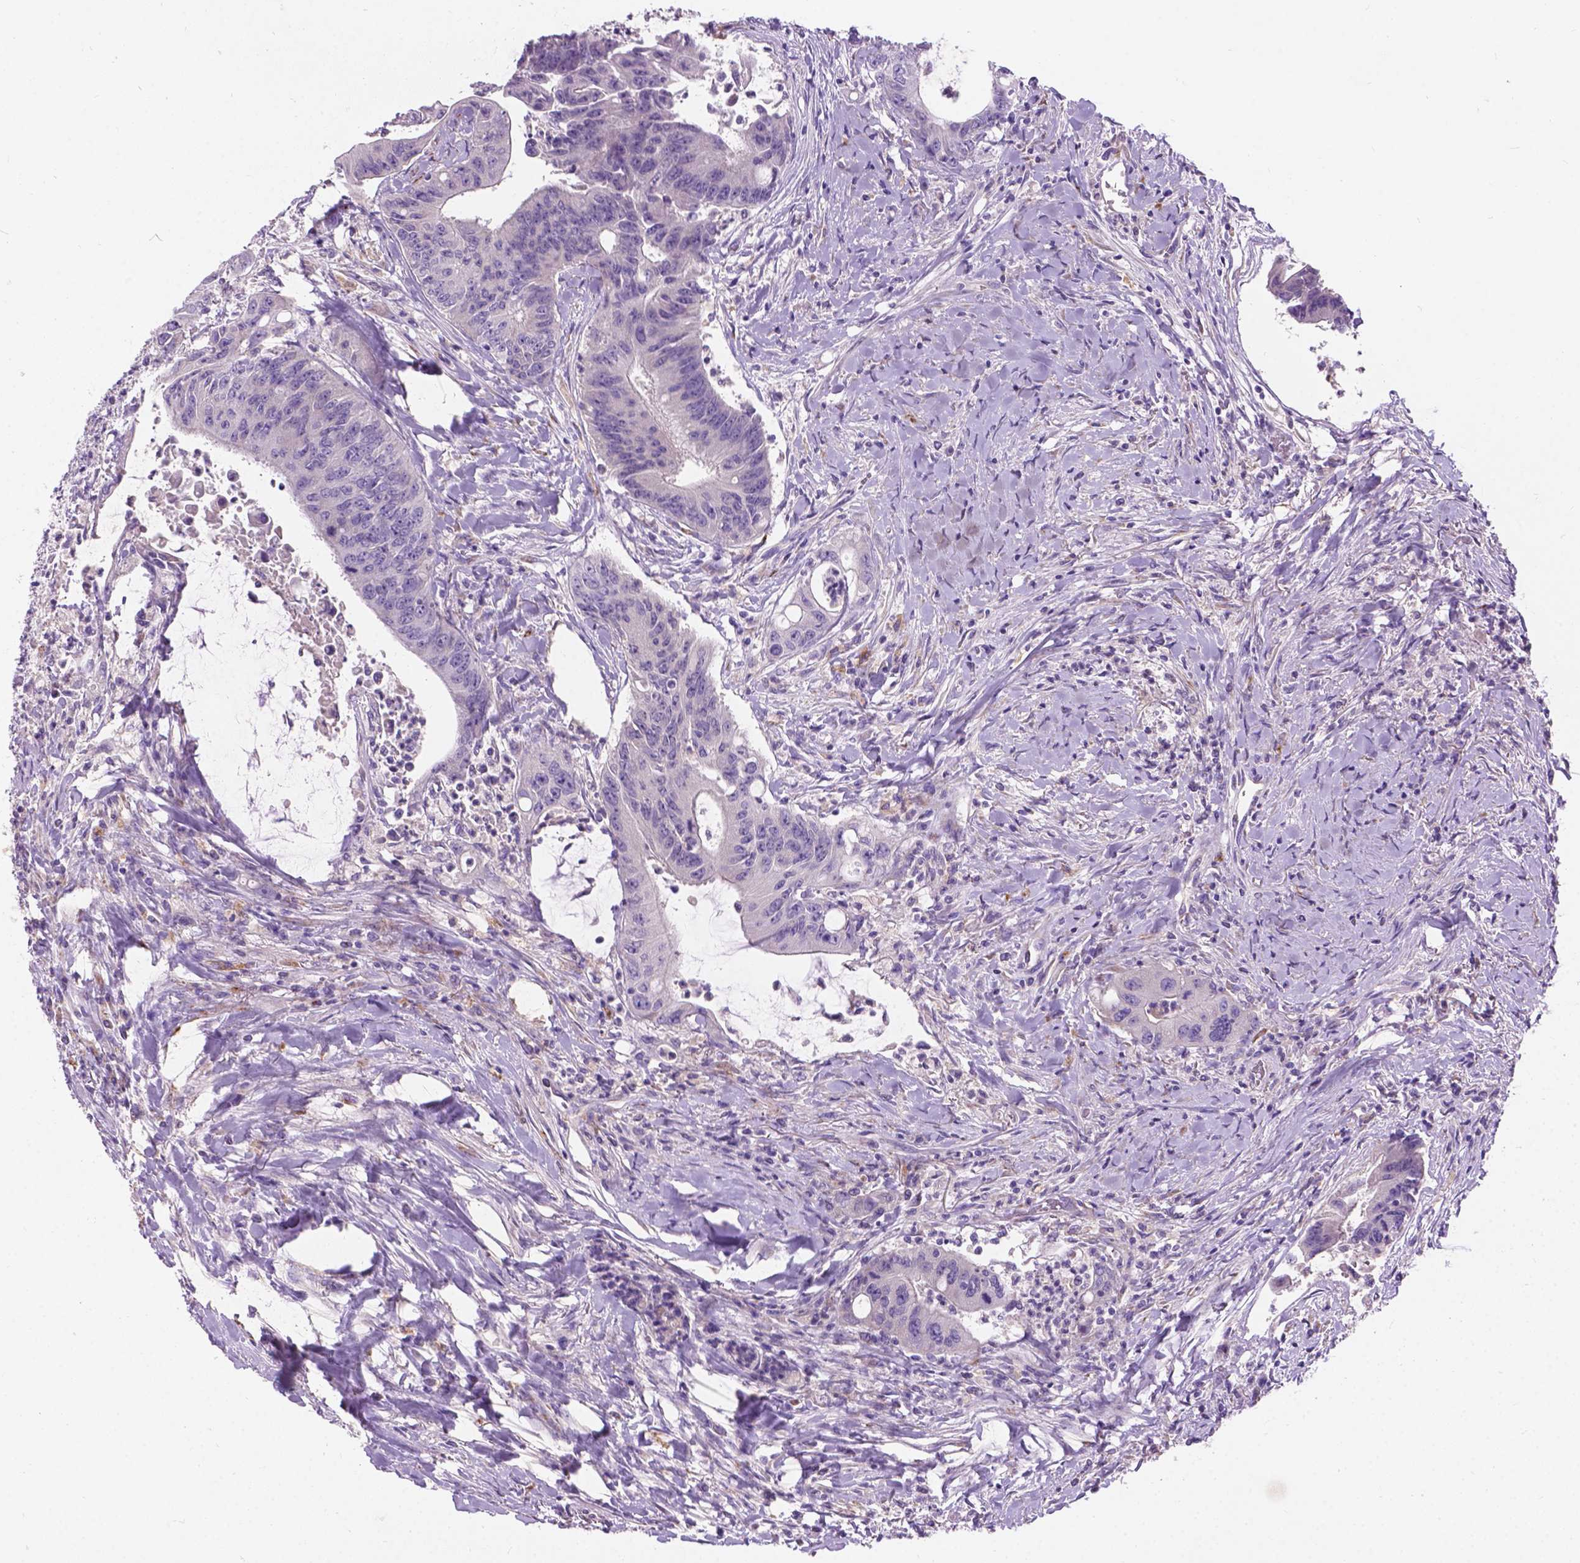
{"staining": {"intensity": "negative", "quantity": "none", "location": "none"}, "tissue": "colorectal cancer", "cell_type": "Tumor cells", "image_type": "cancer", "snomed": [{"axis": "morphology", "description": "Adenocarcinoma, NOS"}, {"axis": "topography", "description": "Rectum"}], "caption": "This is an immunohistochemistry image of human colorectal cancer. There is no staining in tumor cells.", "gene": "NOXO1", "patient": {"sex": "male", "age": 59}}